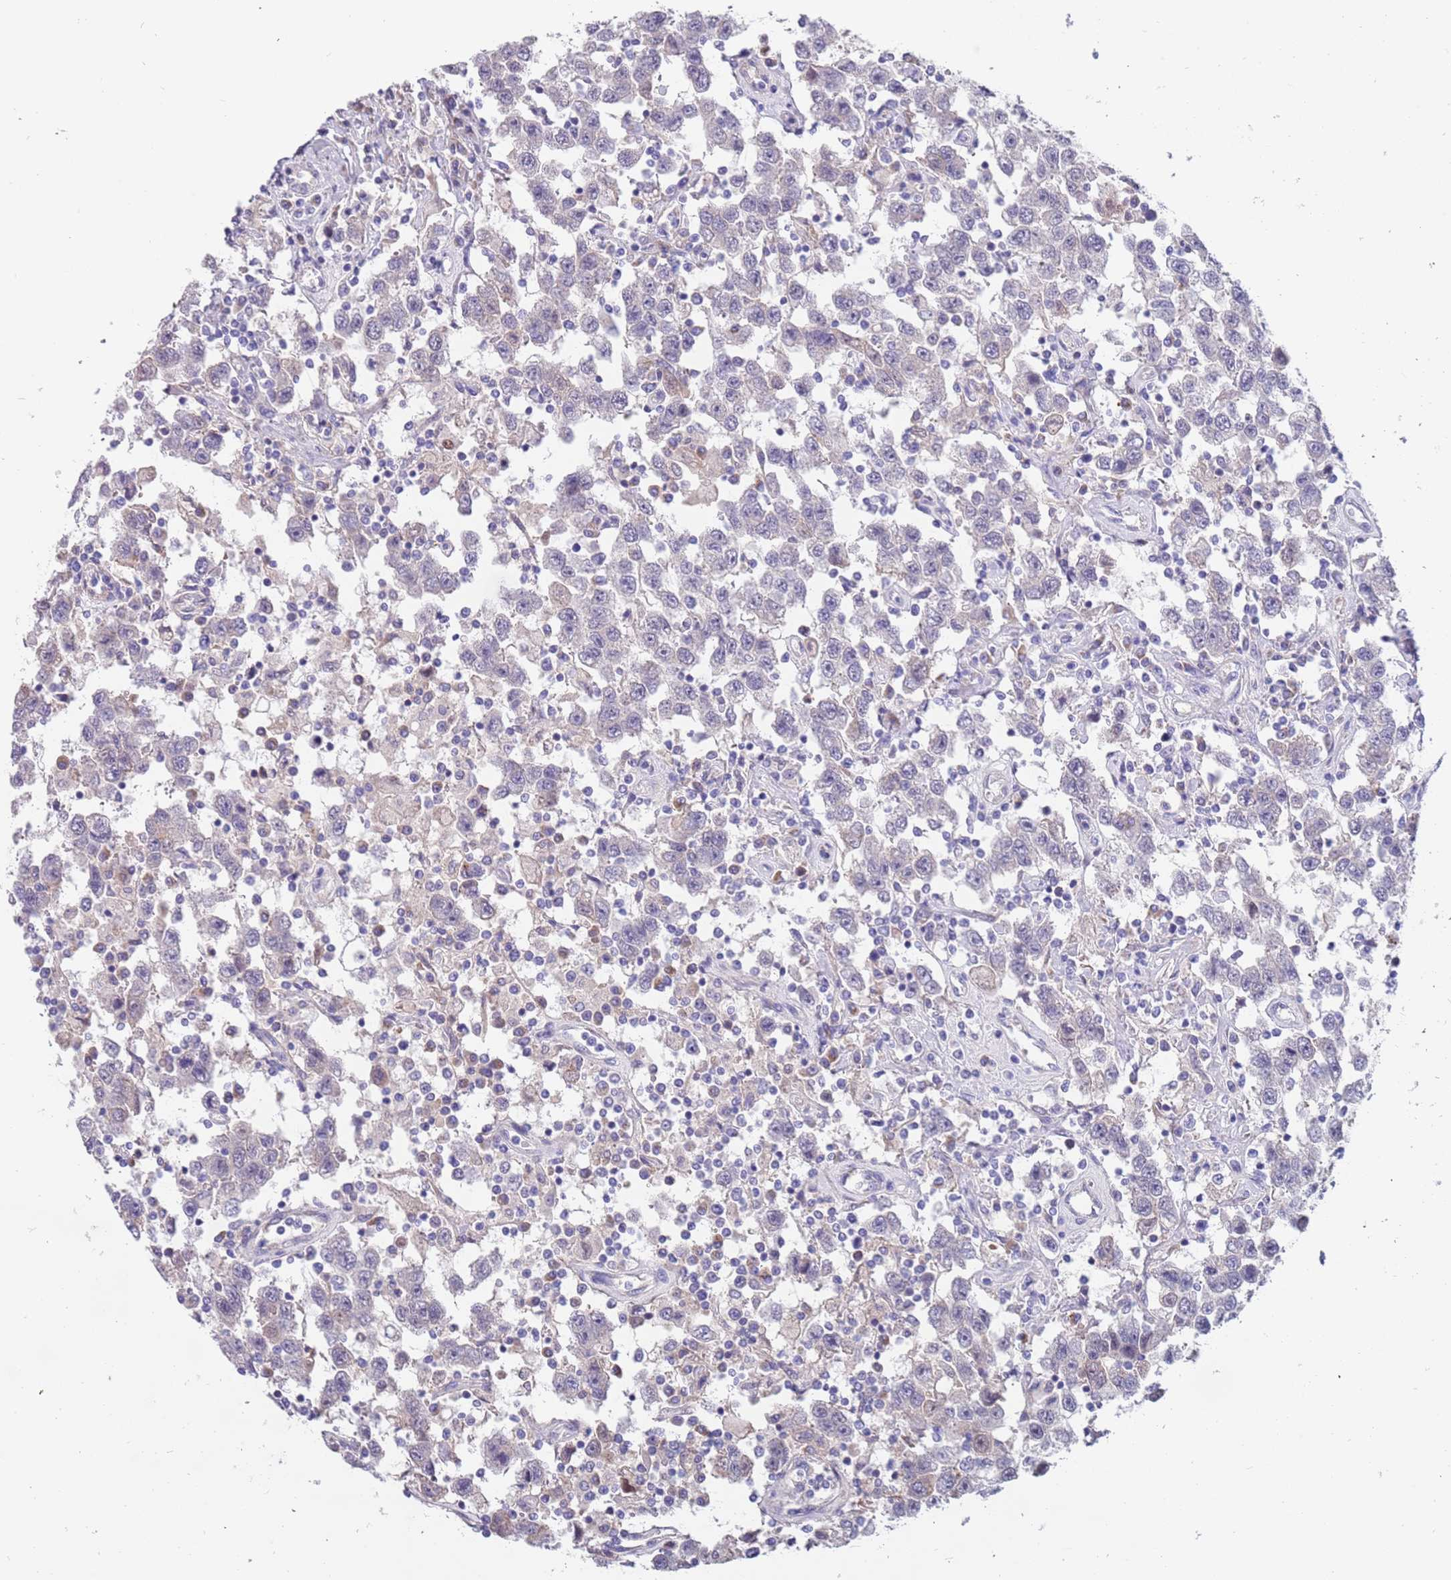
{"staining": {"intensity": "negative", "quantity": "none", "location": "none"}, "tissue": "testis cancer", "cell_type": "Tumor cells", "image_type": "cancer", "snomed": [{"axis": "morphology", "description": "Seminoma, NOS"}, {"axis": "topography", "description": "Testis"}], "caption": "An immunohistochemistry (IHC) micrograph of seminoma (testis) is shown. There is no staining in tumor cells of seminoma (testis).", "gene": "ZNF746", "patient": {"sex": "male", "age": 41}}